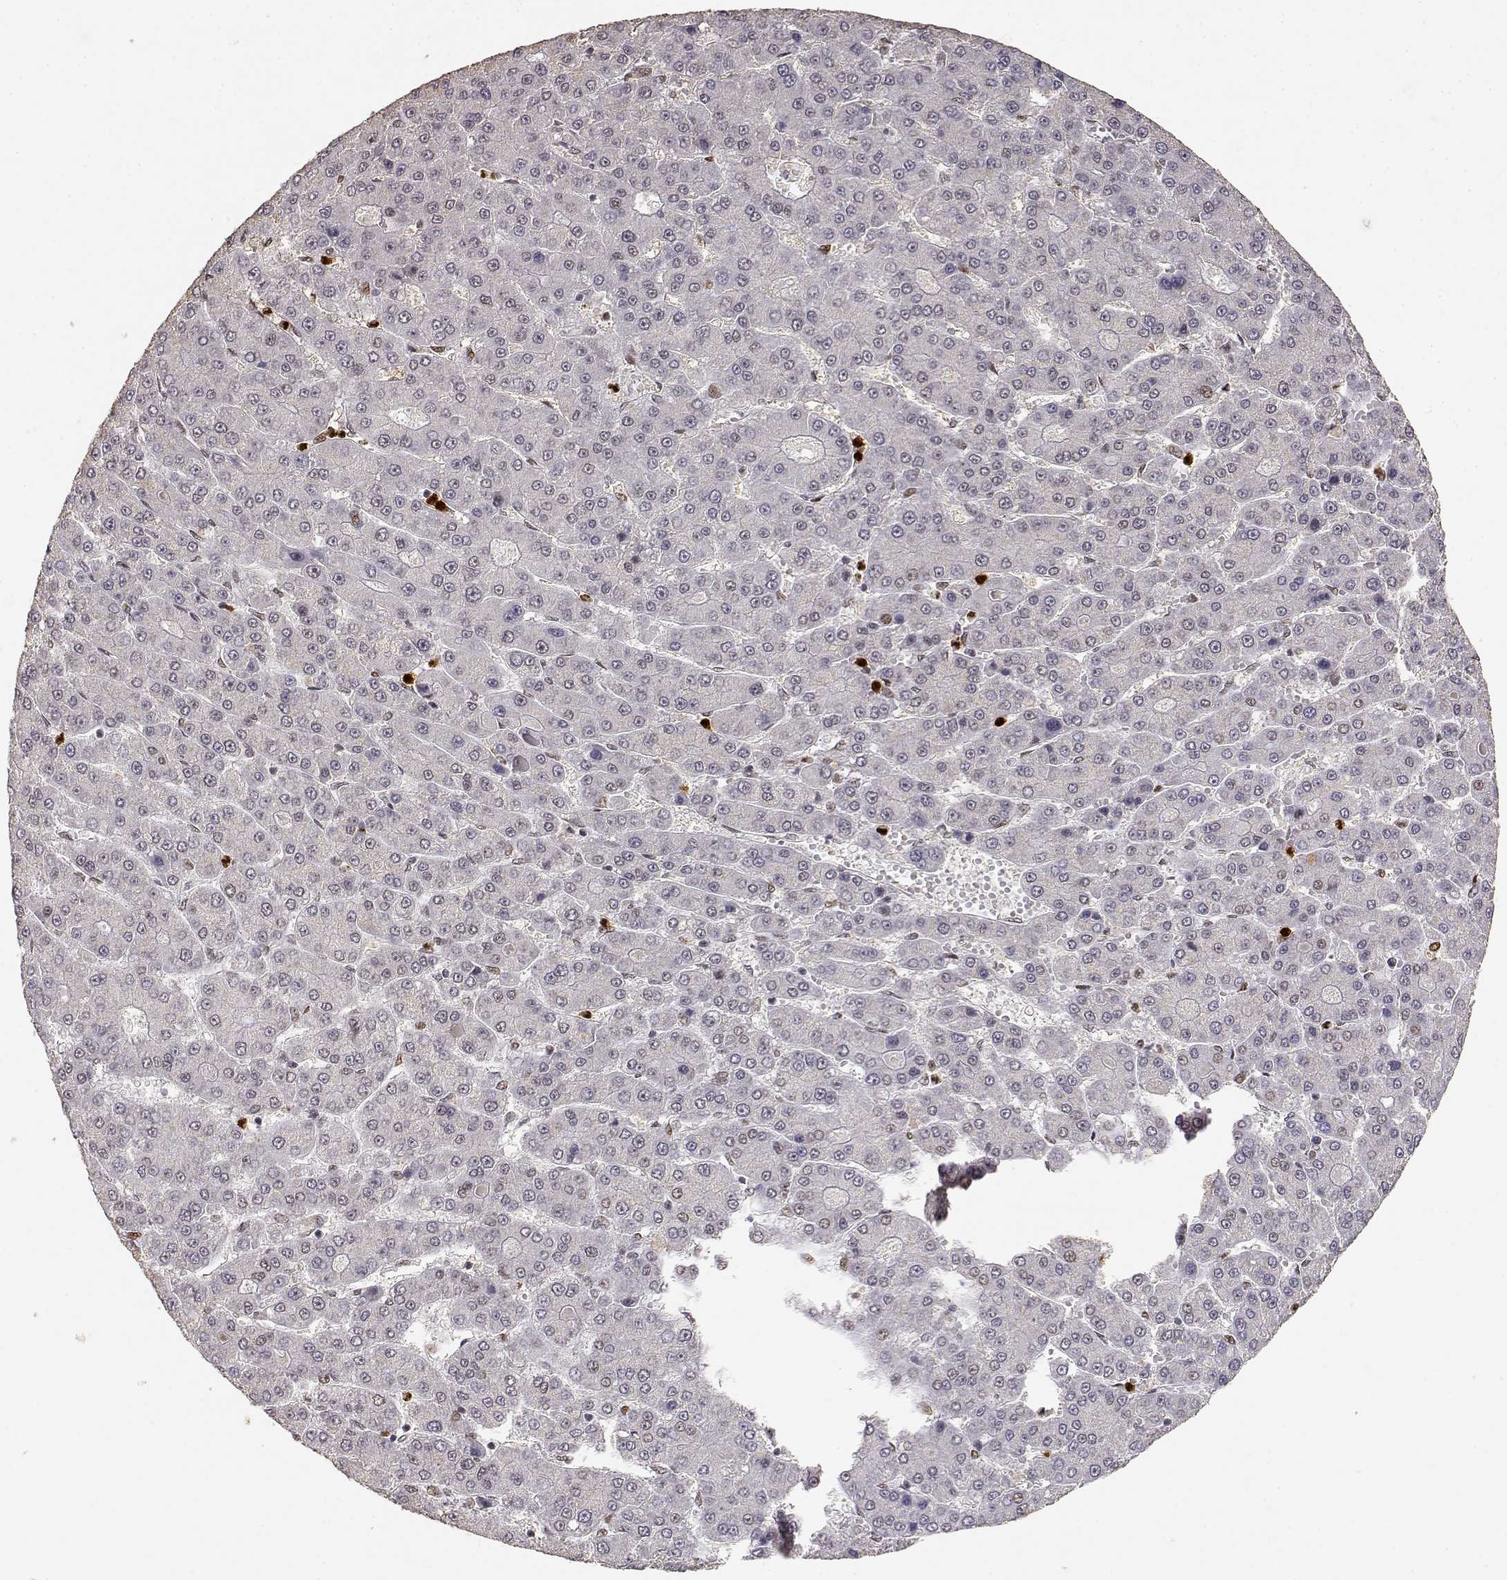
{"staining": {"intensity": "negative", "quantity": "none", "location": "none"}, "tissue": "liver cancer", "cell_type": "Tumor cells", "image_type": "cancer", "snomed": [{"axis": "morphology", "description": "Carcinoma, Hepatocellular, NOS"}, {"axis": "topography", "description": "Liver"}], "caption": "Liver cancer (hepatocellular carcinoma) was stained to show a protein in brown. There is no significant expression in tumor cells.", "gene": "RSF1", "patient": {"sex": "male", "age": 70}}